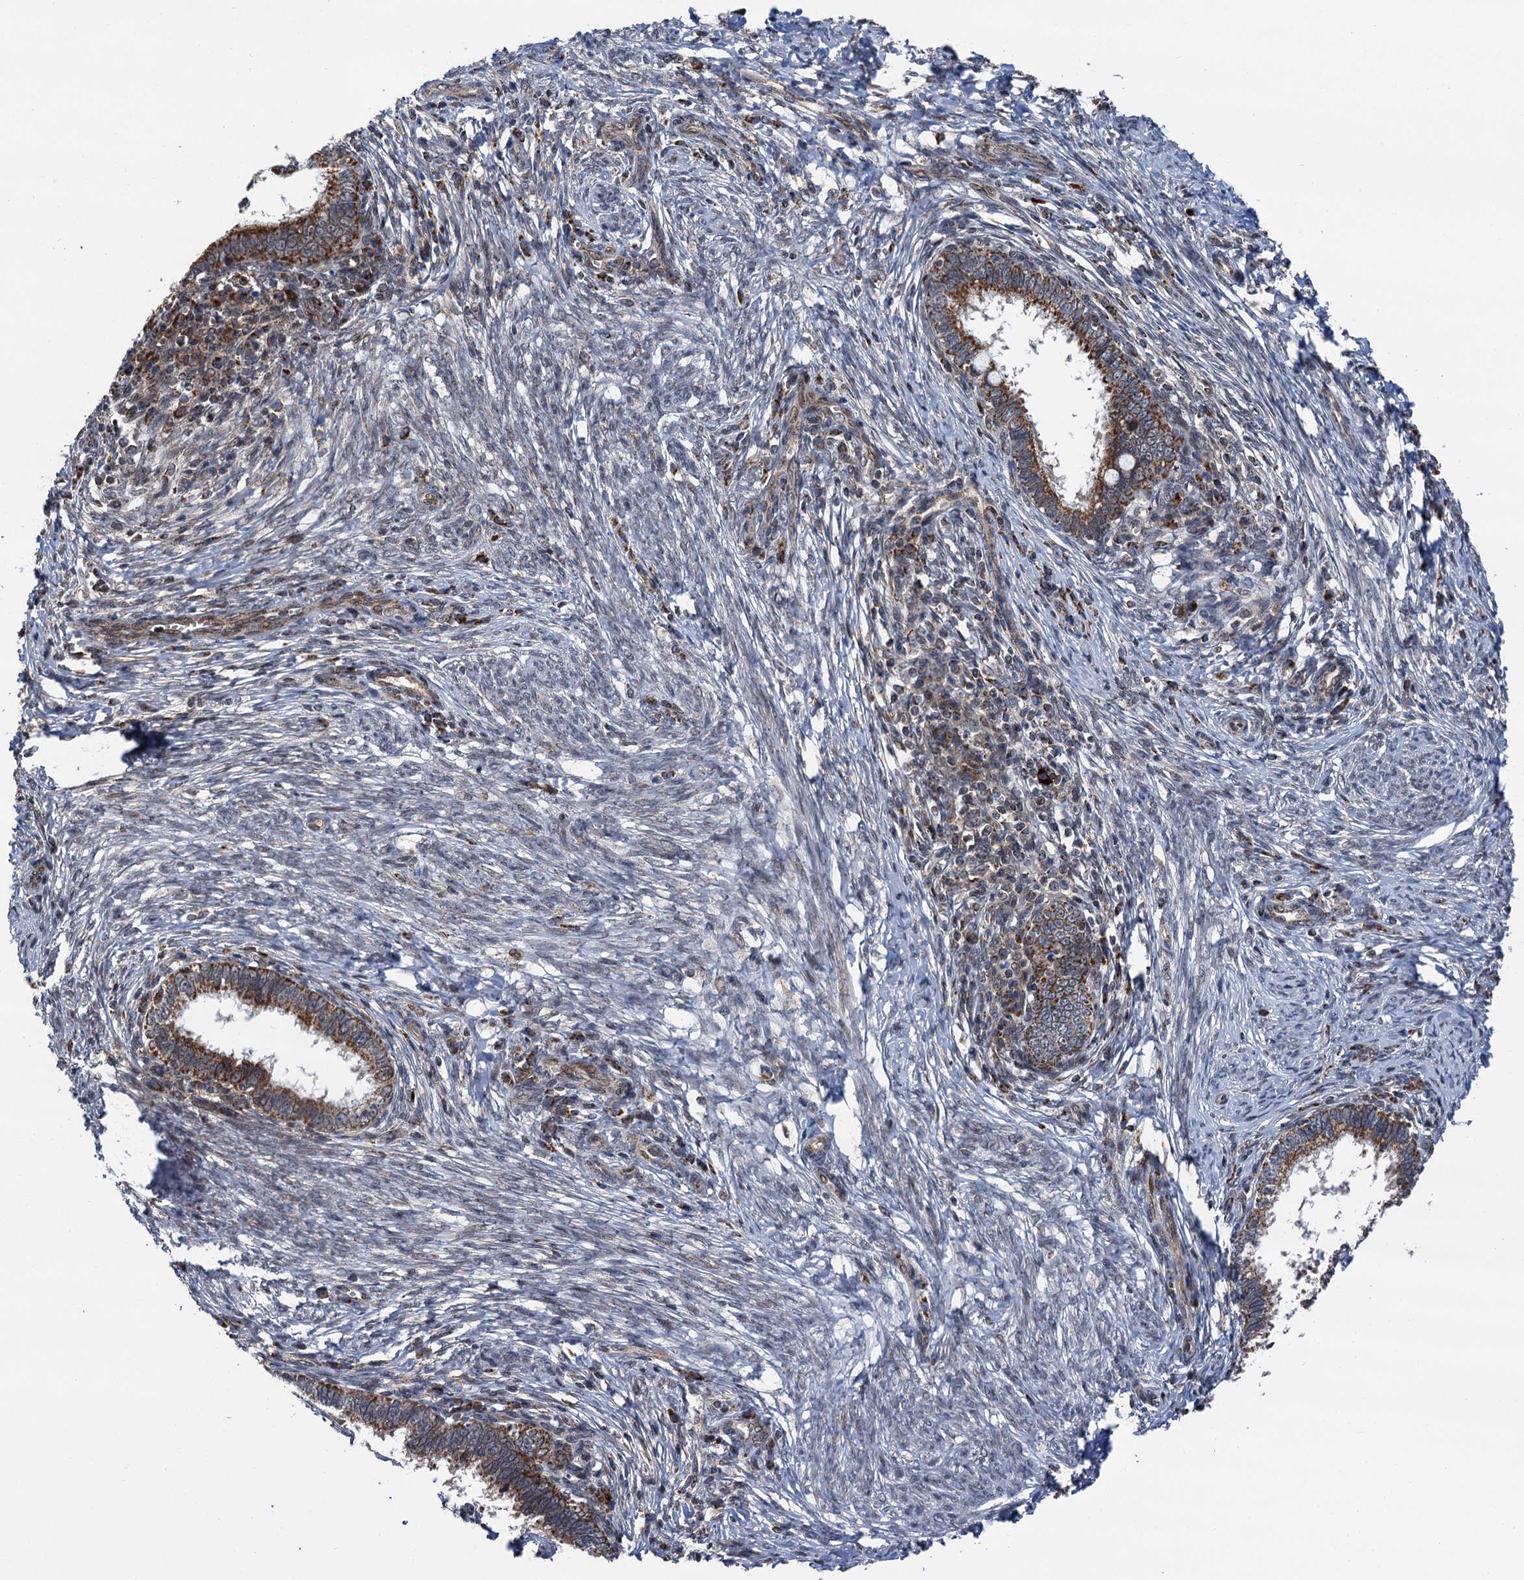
{"staining": {"intensity": "moderate", "quantity": ">75%", "location": "cytoplasmic/membranous"}, "tissue": "cervical cancer", "cell_type": "Tumor cells", "image_type": "cancer", "snomed": [{"axis": "morphology", "description": "Adenocarcinoma, NOS"}, {"axis": "topography", "description": "Cervix"}], "caption": "Immunohistochemistry (DAB) staining of cervical cancer exhibits moderate cytoplasmic/membranous protein staining in about >75% of tumor cells. Using DAB (brown) and hematoxylin (blue) stains, captured at high magnification using brightfield microscopy.", "gene": "CMPK2", "patient": {"sex": "female", "age": 36}}